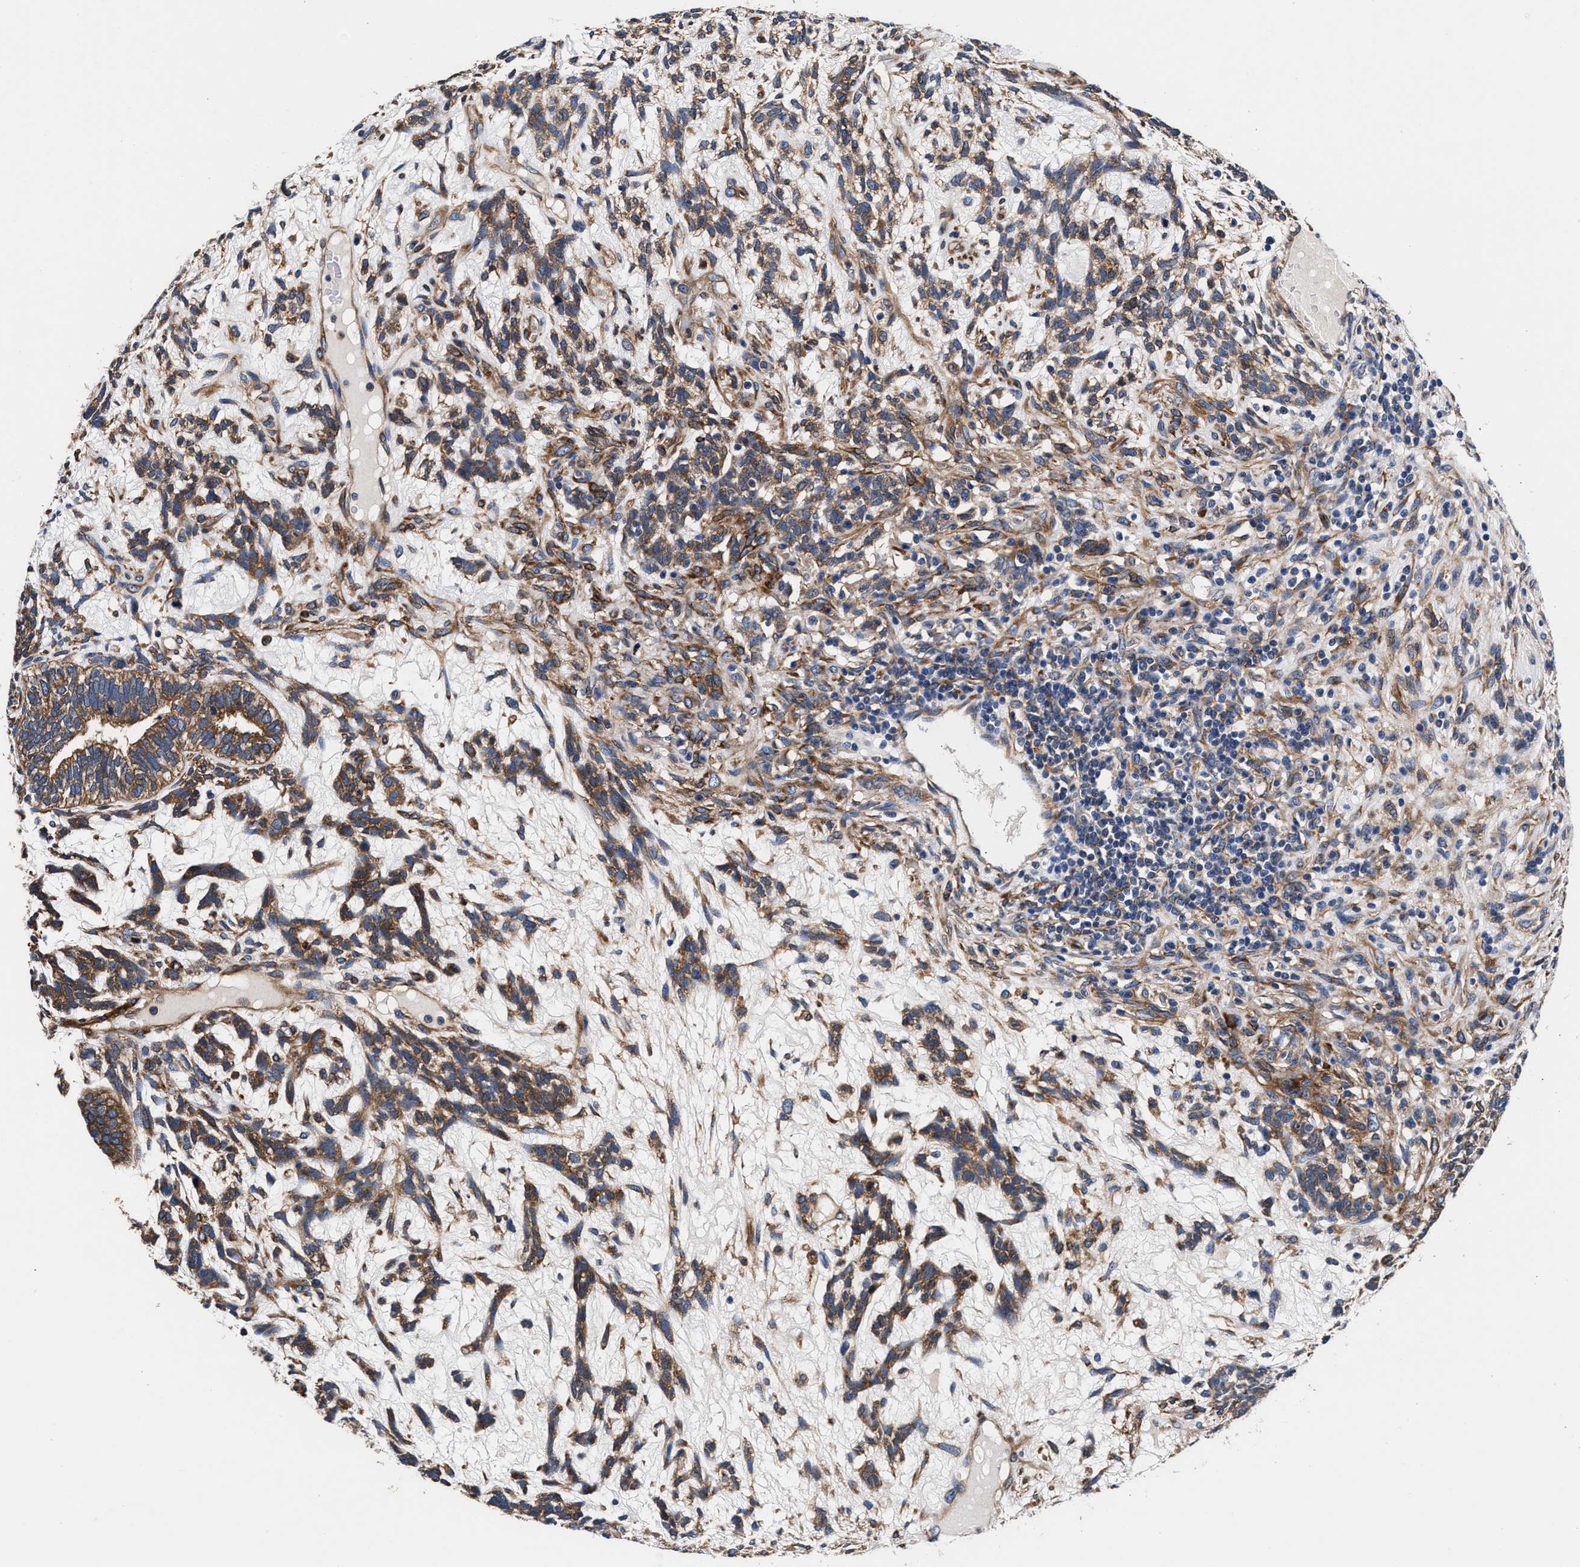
{"staining": {"intensity": "moderate", "quantity": ">75%", "location": "cytoplasmic/membranous"}, "tissue": "testis cancer", "cell_type": "Tumor cells", "image_type": "cancer", "snomed": [{"axis": "morphology", "description": "Seminoma, NOS"}, {"axis": "topography", "description": "Testis"}], "caption": "Tumor cells show medium levels of moderate cytoplasmic/membranous staining in about >75% of cells in testis cancer (seminoma).", "gene": "SH3GL1", "patient": {"sex": "male", "age": 28}}